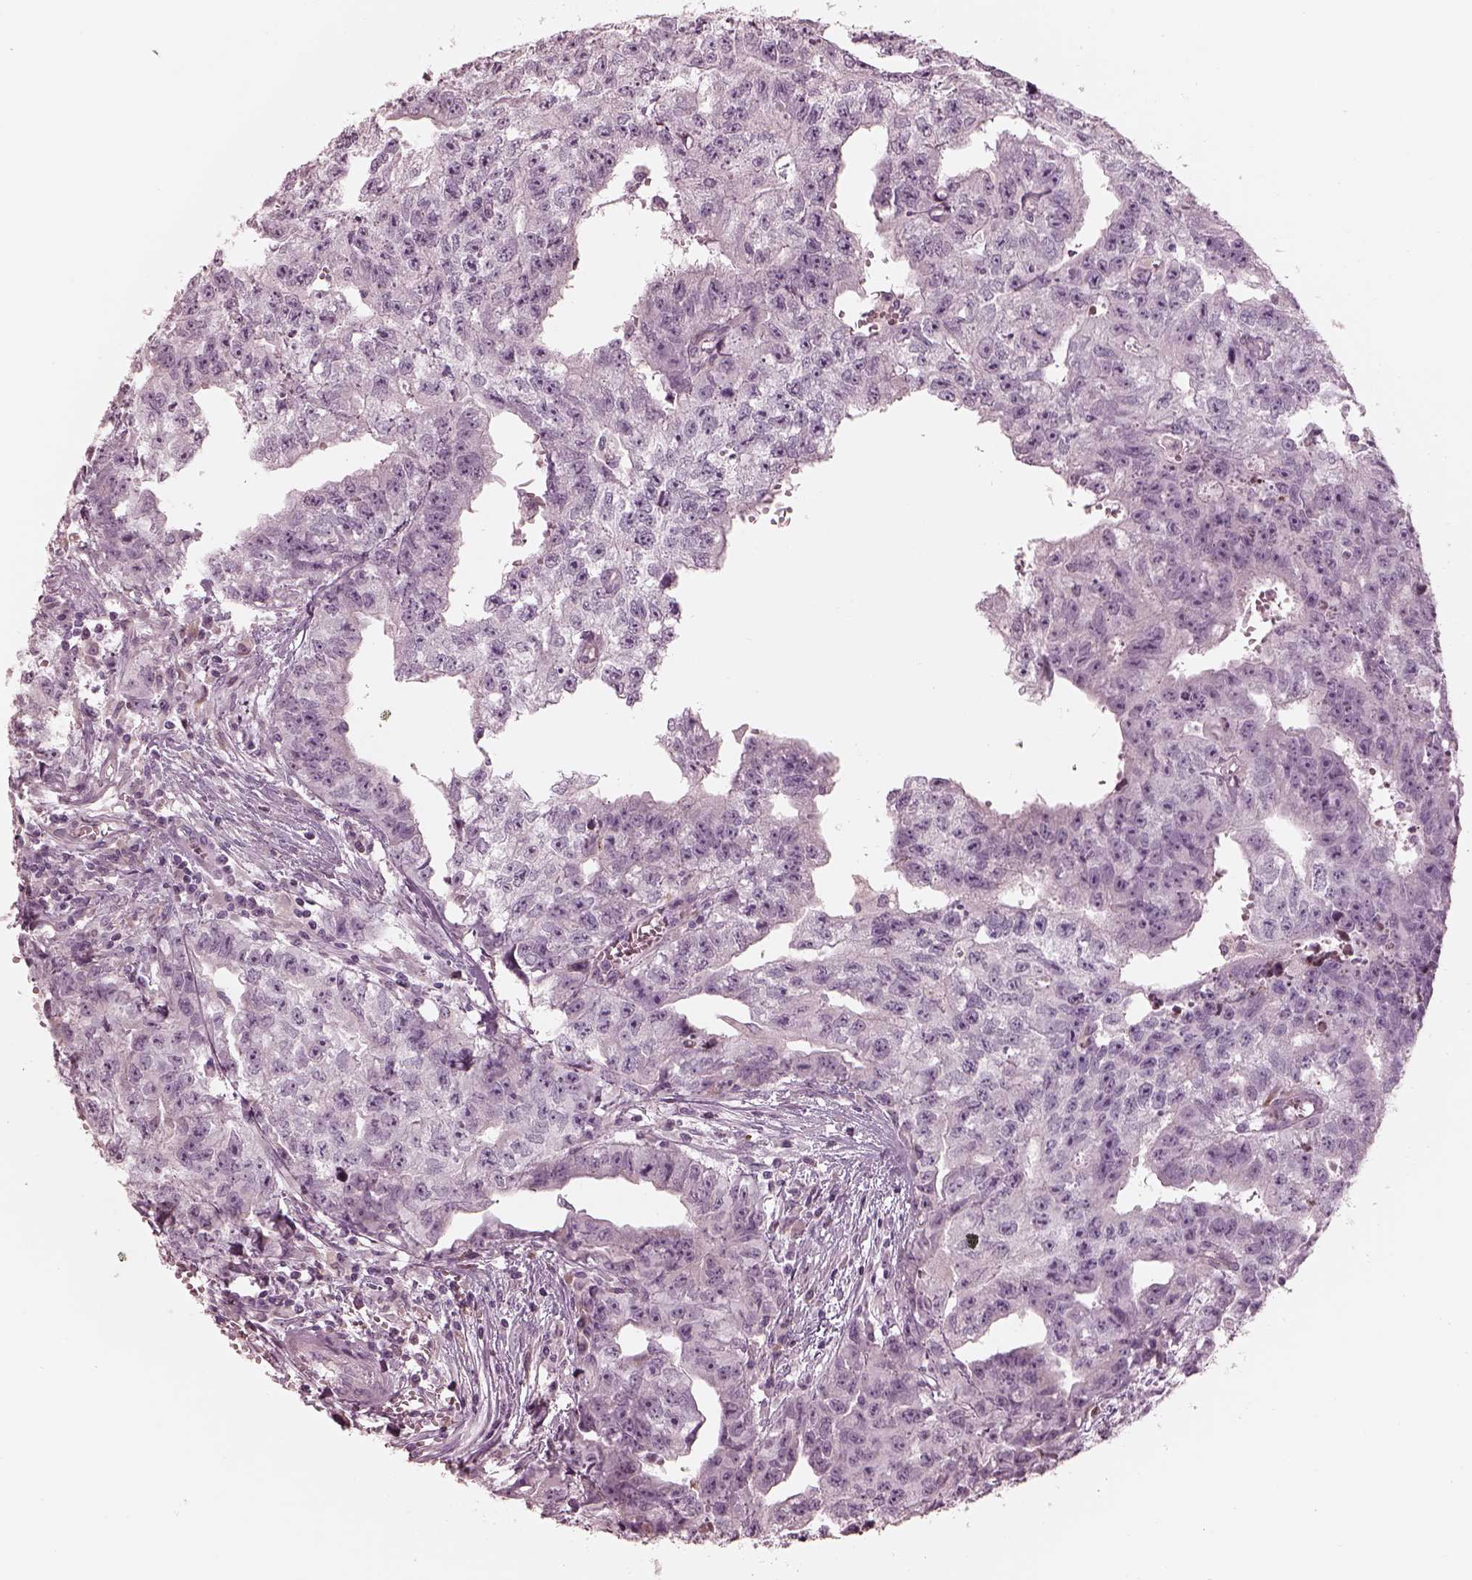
{"staining": {"intensity": "negative", "quantity": "none", "location": "none"}, "tissue": "testis cancer", "cell_type": "Tumor cells", "image_type": "cancer", "snomed": [{"axis": "morphology", "description": "Carcinoma, Embryonal, NOS"}, {"axis": "morphology", "description": "Teratoma, malignant, NOS"}, {"axis": "topography", "description": "Testis"}], "caption": "The histopathology image reveals no staining of tumor cells in testis cancer.", "gene": "CADM2", "patient": {"sex": "male", "age": 24}}